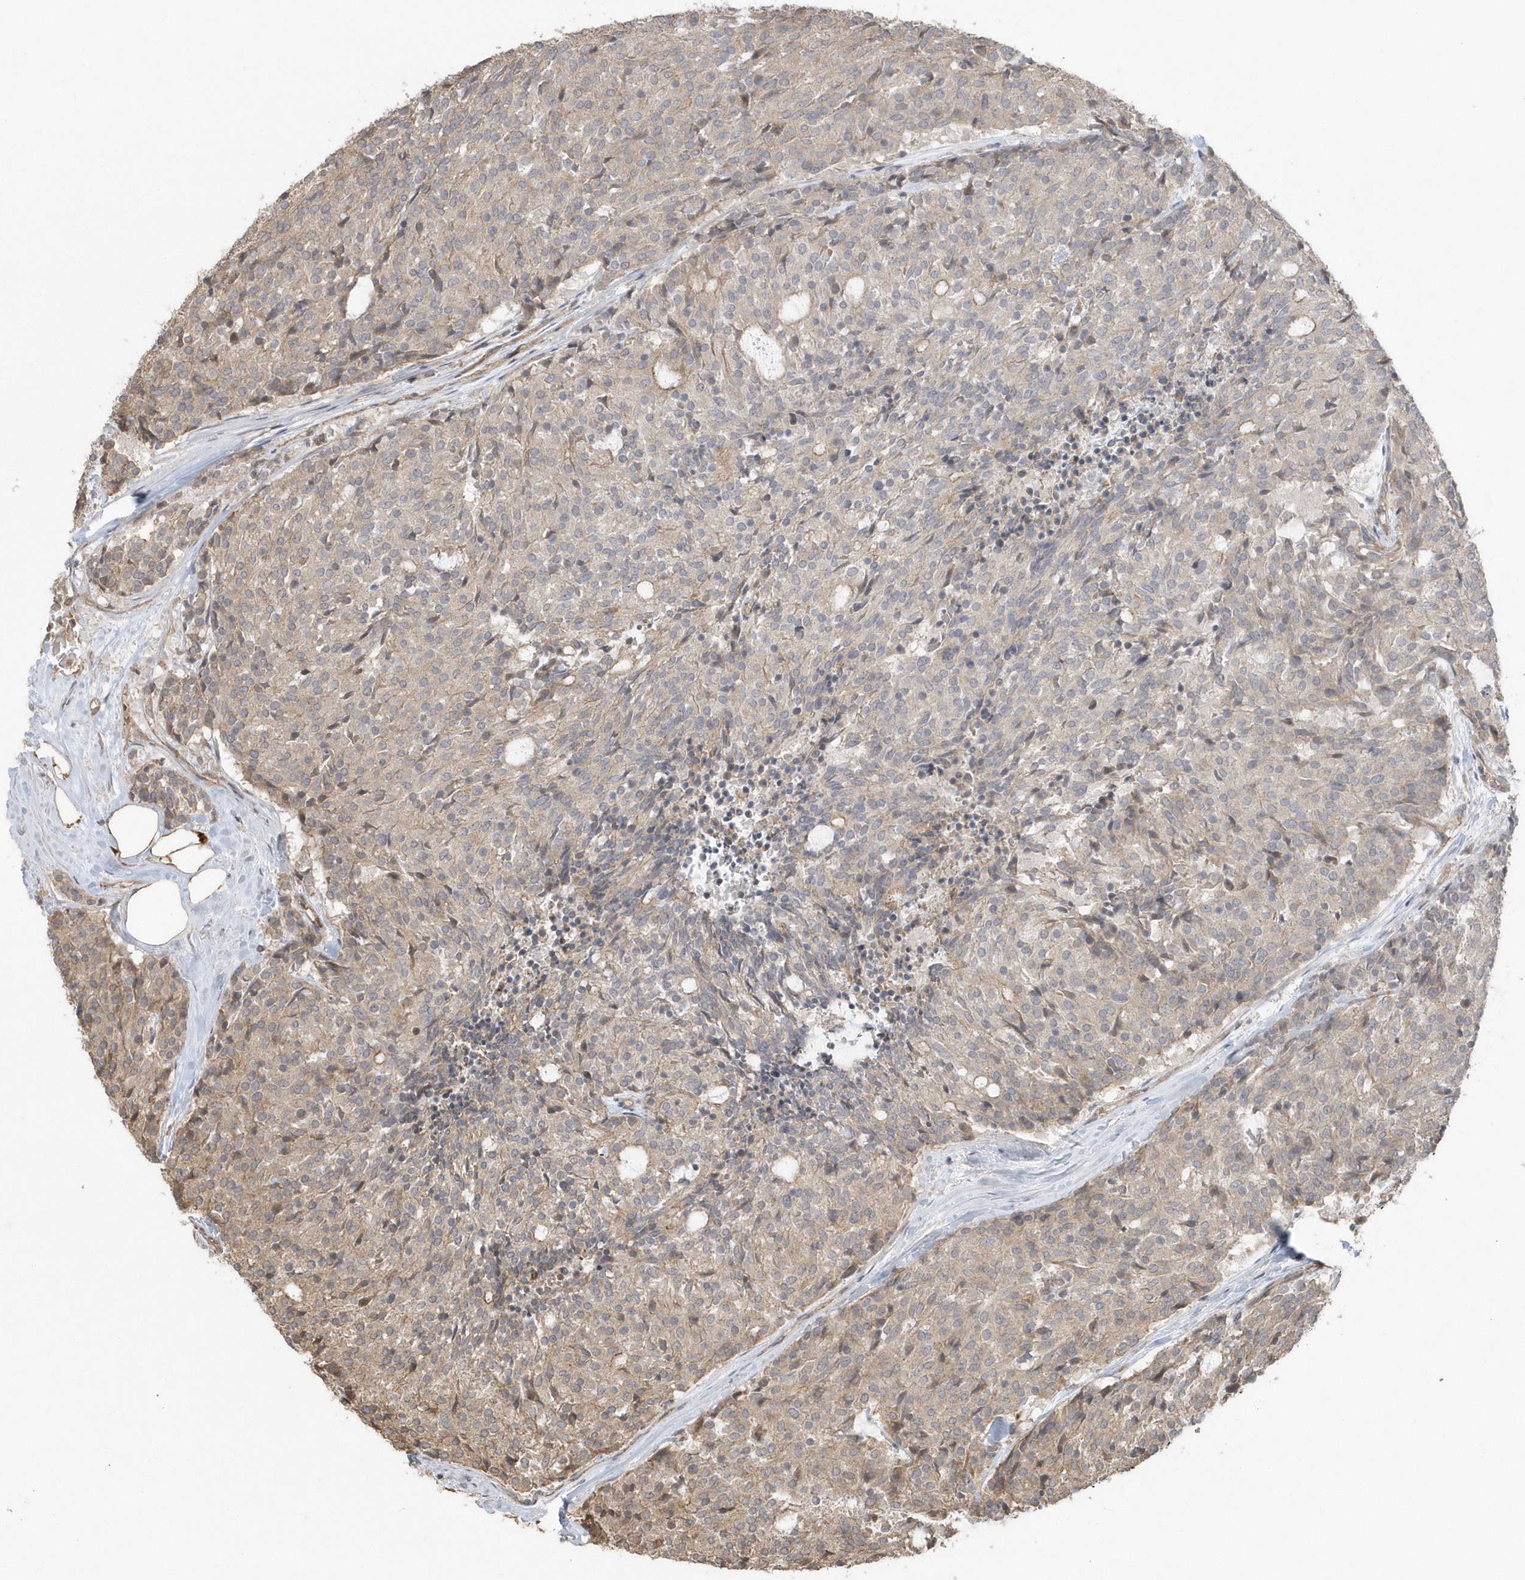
{"staining": {"intensity": "weak", "quantity": ">75%", "location": "cytoplasmic/membranous"}, "tissue": "carcinoid", "cell_type": "Tumor cells", "image_type": "cancer", "snomed": [{"axis": "morphology", "description": "Carcinoid, malignant, NOS"}, {"axis": "topography", "description": "Pancreas"}], "caption": "There is low levels of weak cytoplasmic/membranous staining in tumor cells of carcinoid, as demonstrated by immunohistochemical staining (brown color).", "gene": "HERPUD1", "patient": {"sex": "female", "age": 54}}